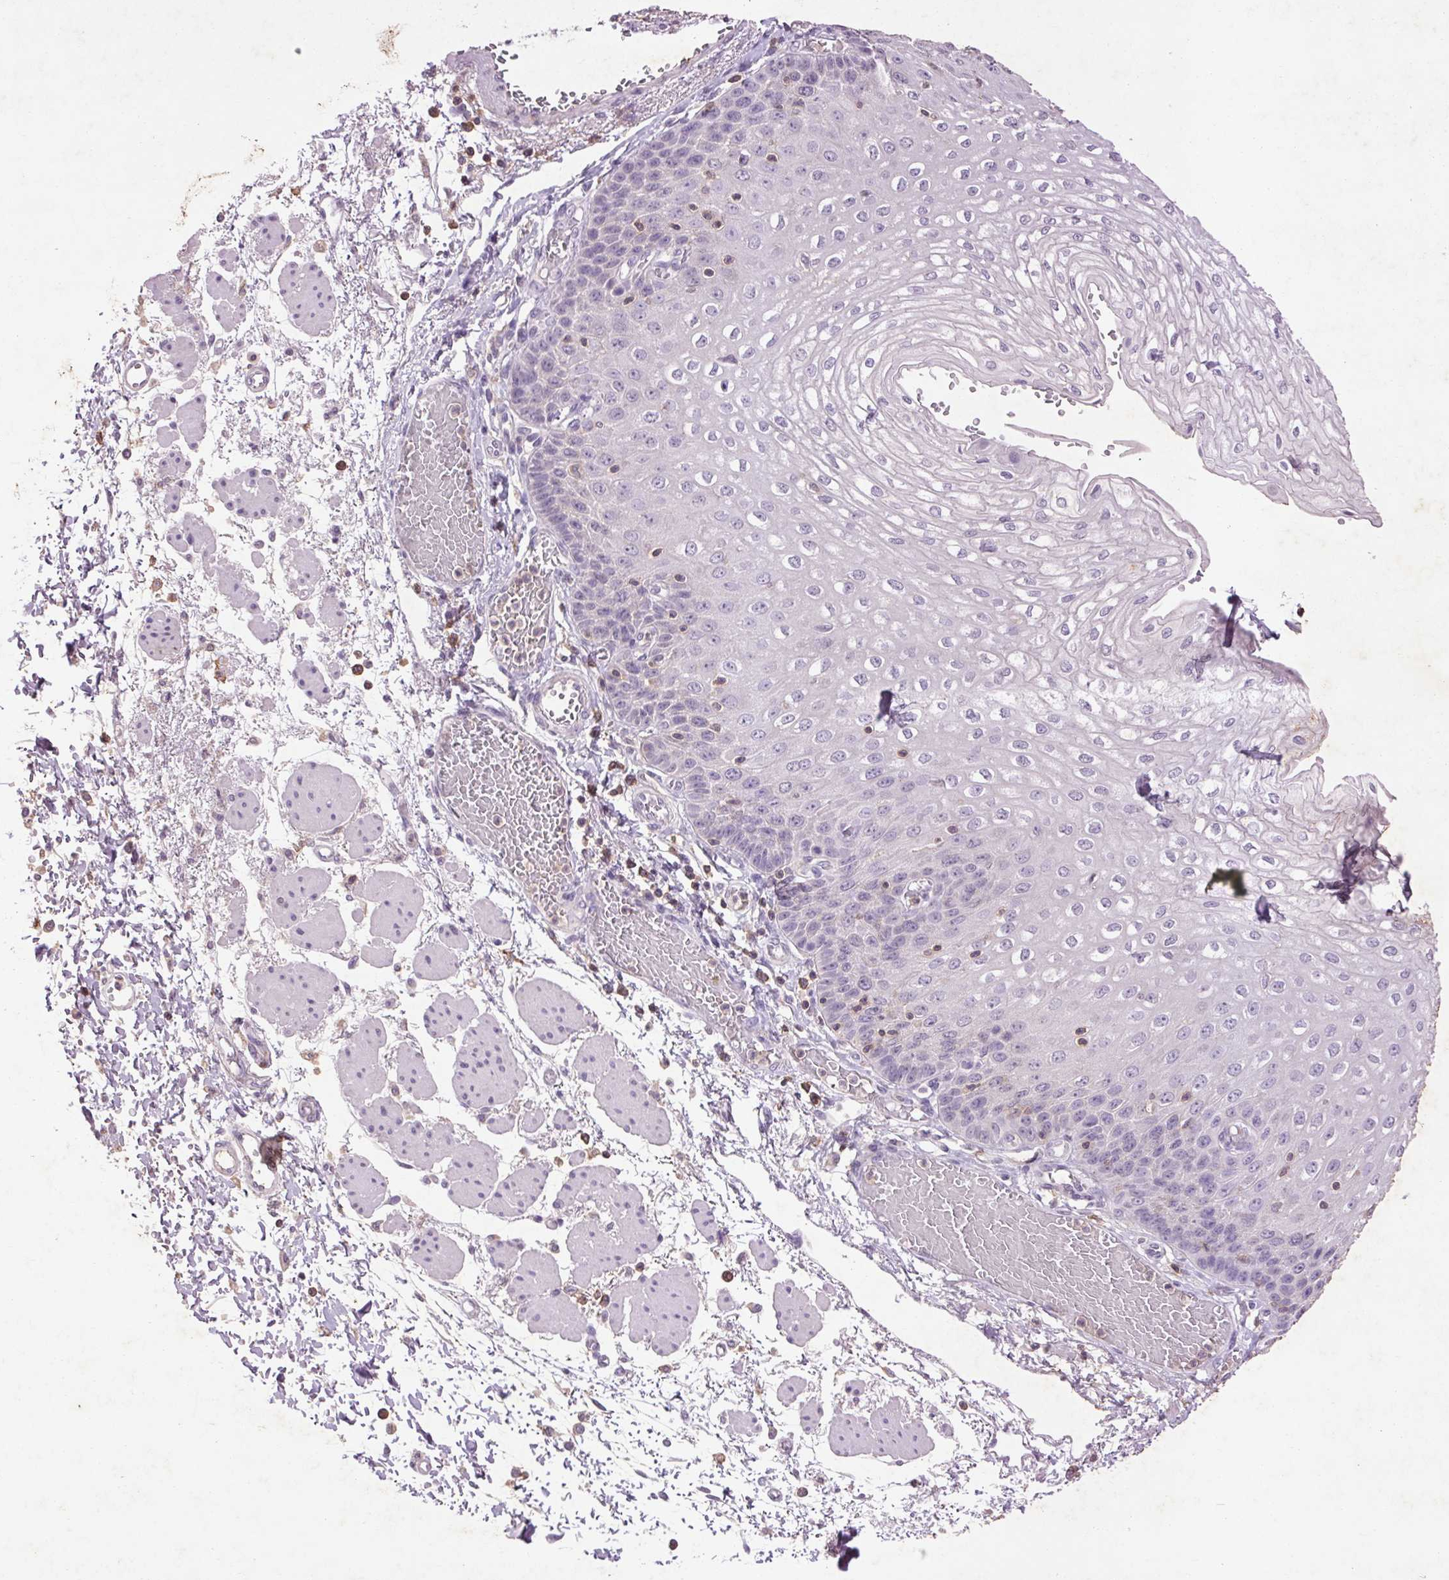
{"staining": {"intensity": "negative", "quantity": "none", "location": "none"}, "tissue": "esophagus", "cell_type": "Squamous epithelial cells", "image_type": "normal", "snomed": [{"axis": "morphology", "description": "Normal tissue, NOS"}, {"axis": "morphology", "description": "Adenocarcinoma, NOS"}, {"axis": "topography", "description": "Esophagus"}], "caption": "Immunohistochemistry of benign esophagus reveals no expression in squamous epithelial cells. (IHC, brightfield microscopy, high magnification).", "gene": "FNDC7", "patient": {"sex": "male", "age": 81}}